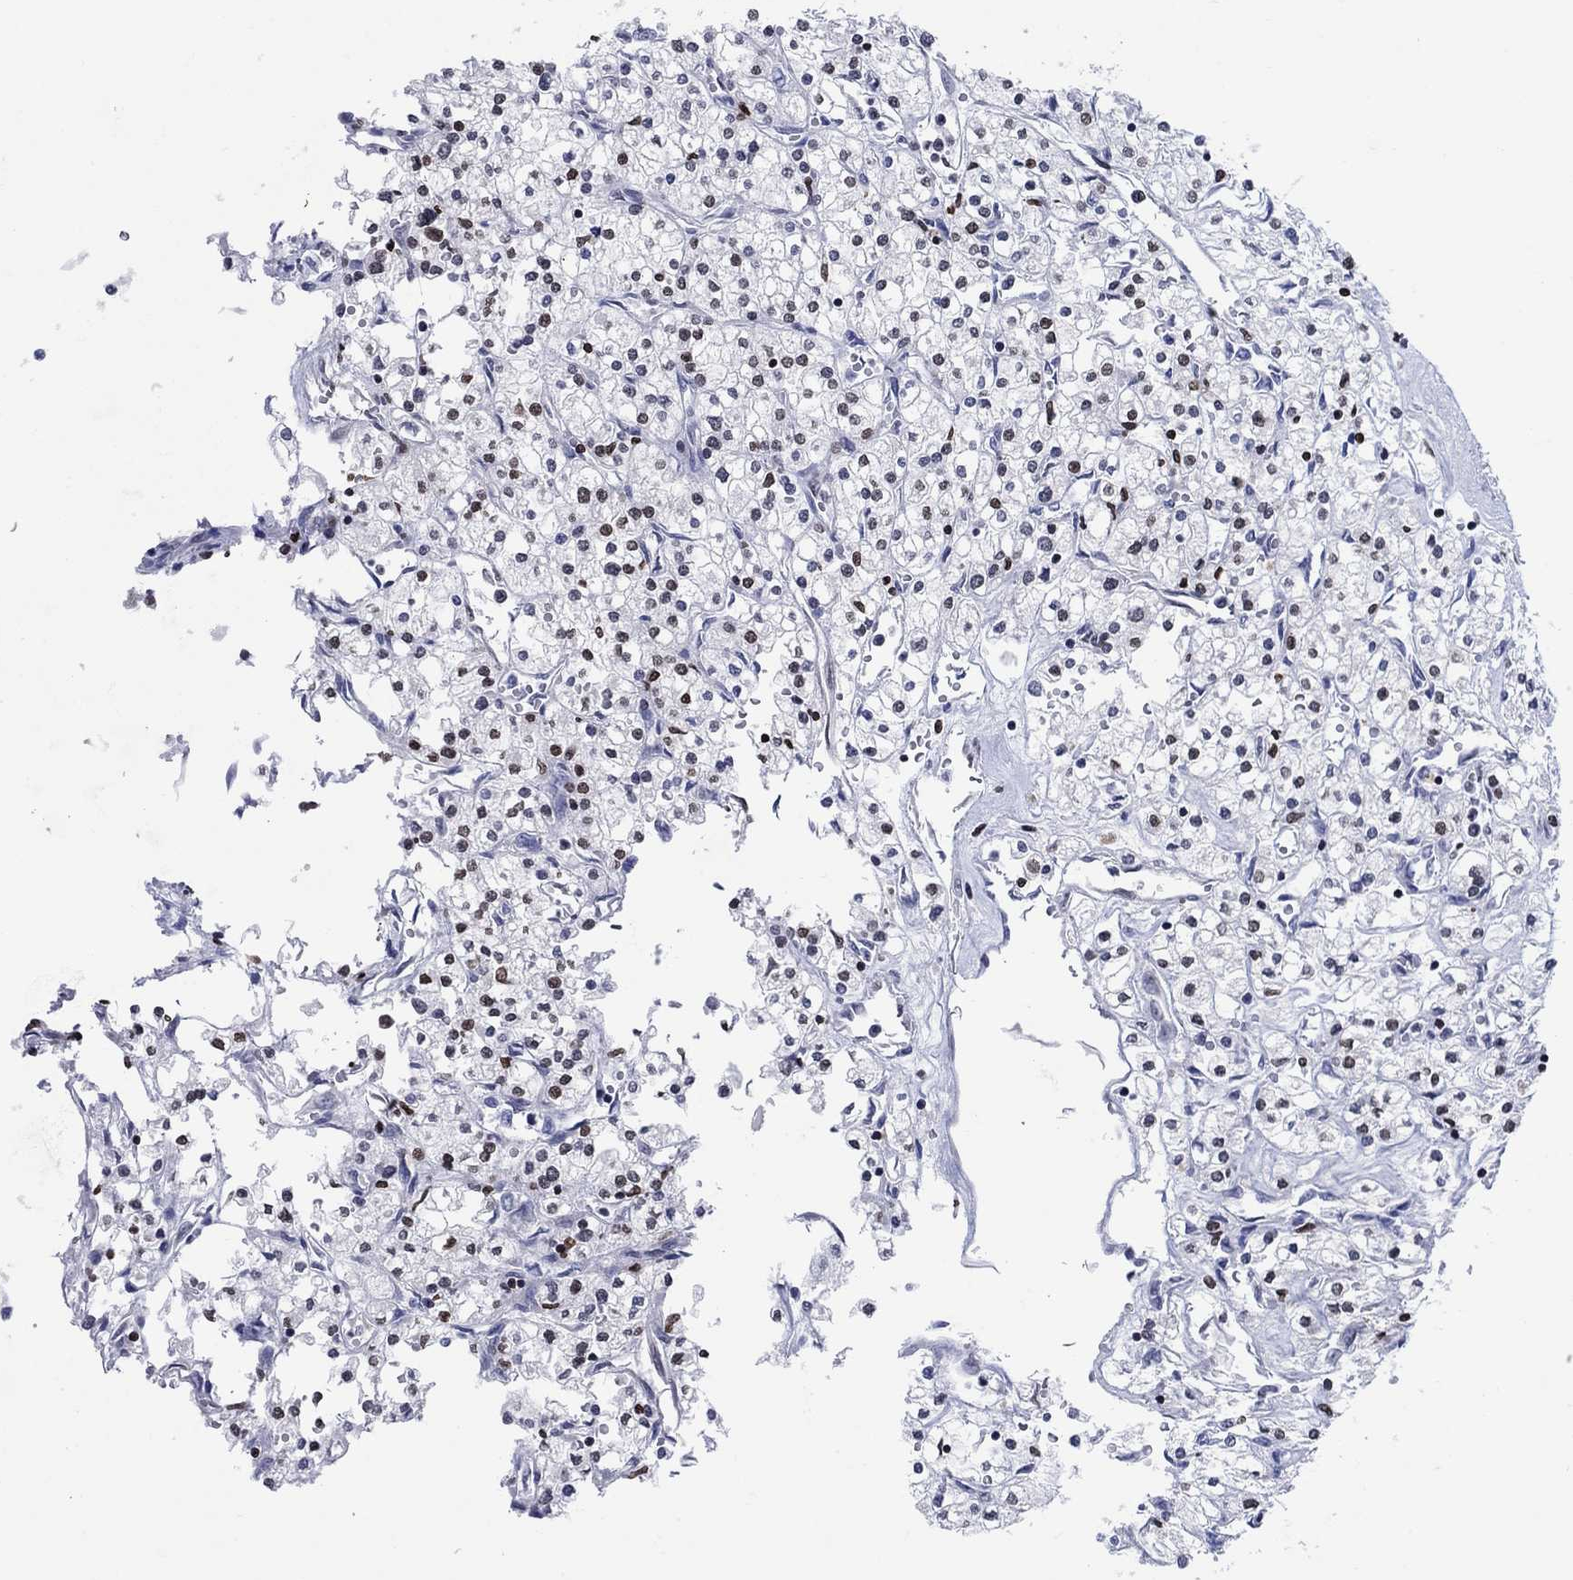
{"staining": {"intensity": "moderate", "quantity": "<25%", "location": "nuclear"}, "tissue": "renal cancer", "cell_type": "Tumor cells", "image_type": "cancer", "snomed": [{"axis": "morphology", "description": "Adenocarcinoma, NOS"}, {"axis": "topography", "description": "Kidney"}], "caption": "Immunohistochemical staining of human renal adenocarcinoma displays low levels of moderate nuclear staining in about <25% of tumor cells.", "gene": "HMGA1", "patient": {"sex": "male", "age": 80}}